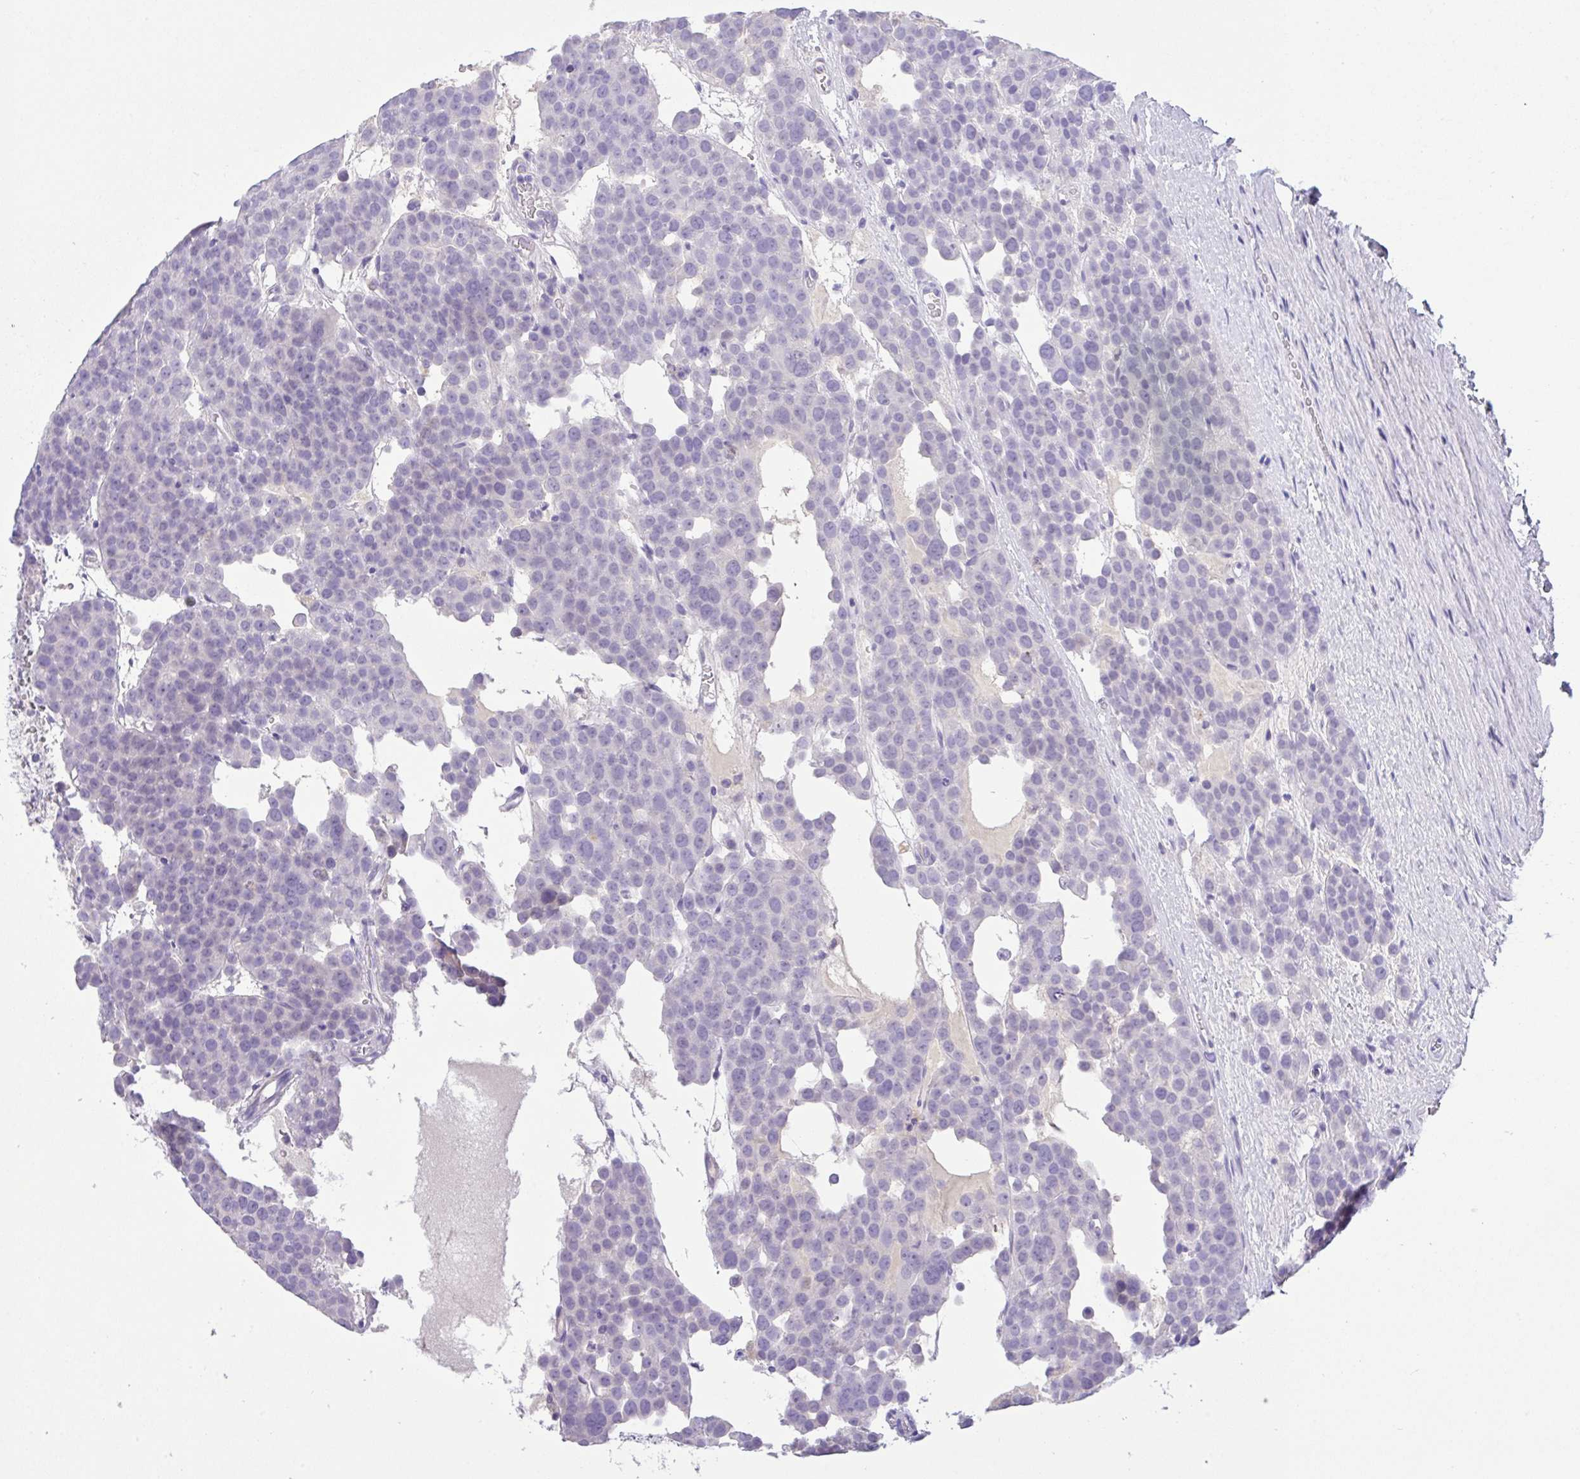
{"staining": {"intensity": "negative", "quantity": "none", "location": "none"}, "tissue": "testis cancer", "cell_type": "Tumor cells", "image_type": "cancer", "snomed": [{"axis": "morphology", "description": "Seminoma, NOS"}, {"axis": "topography", "description": "Testis"}], "caption": "An immunohistochemistry histopathology image of testis cancer (seminoma) is shown. There is no staining in tumor cells of testis cancer (seminoma).", "gene": "CA10", "patient": {"sex": "male", "age": 71}}